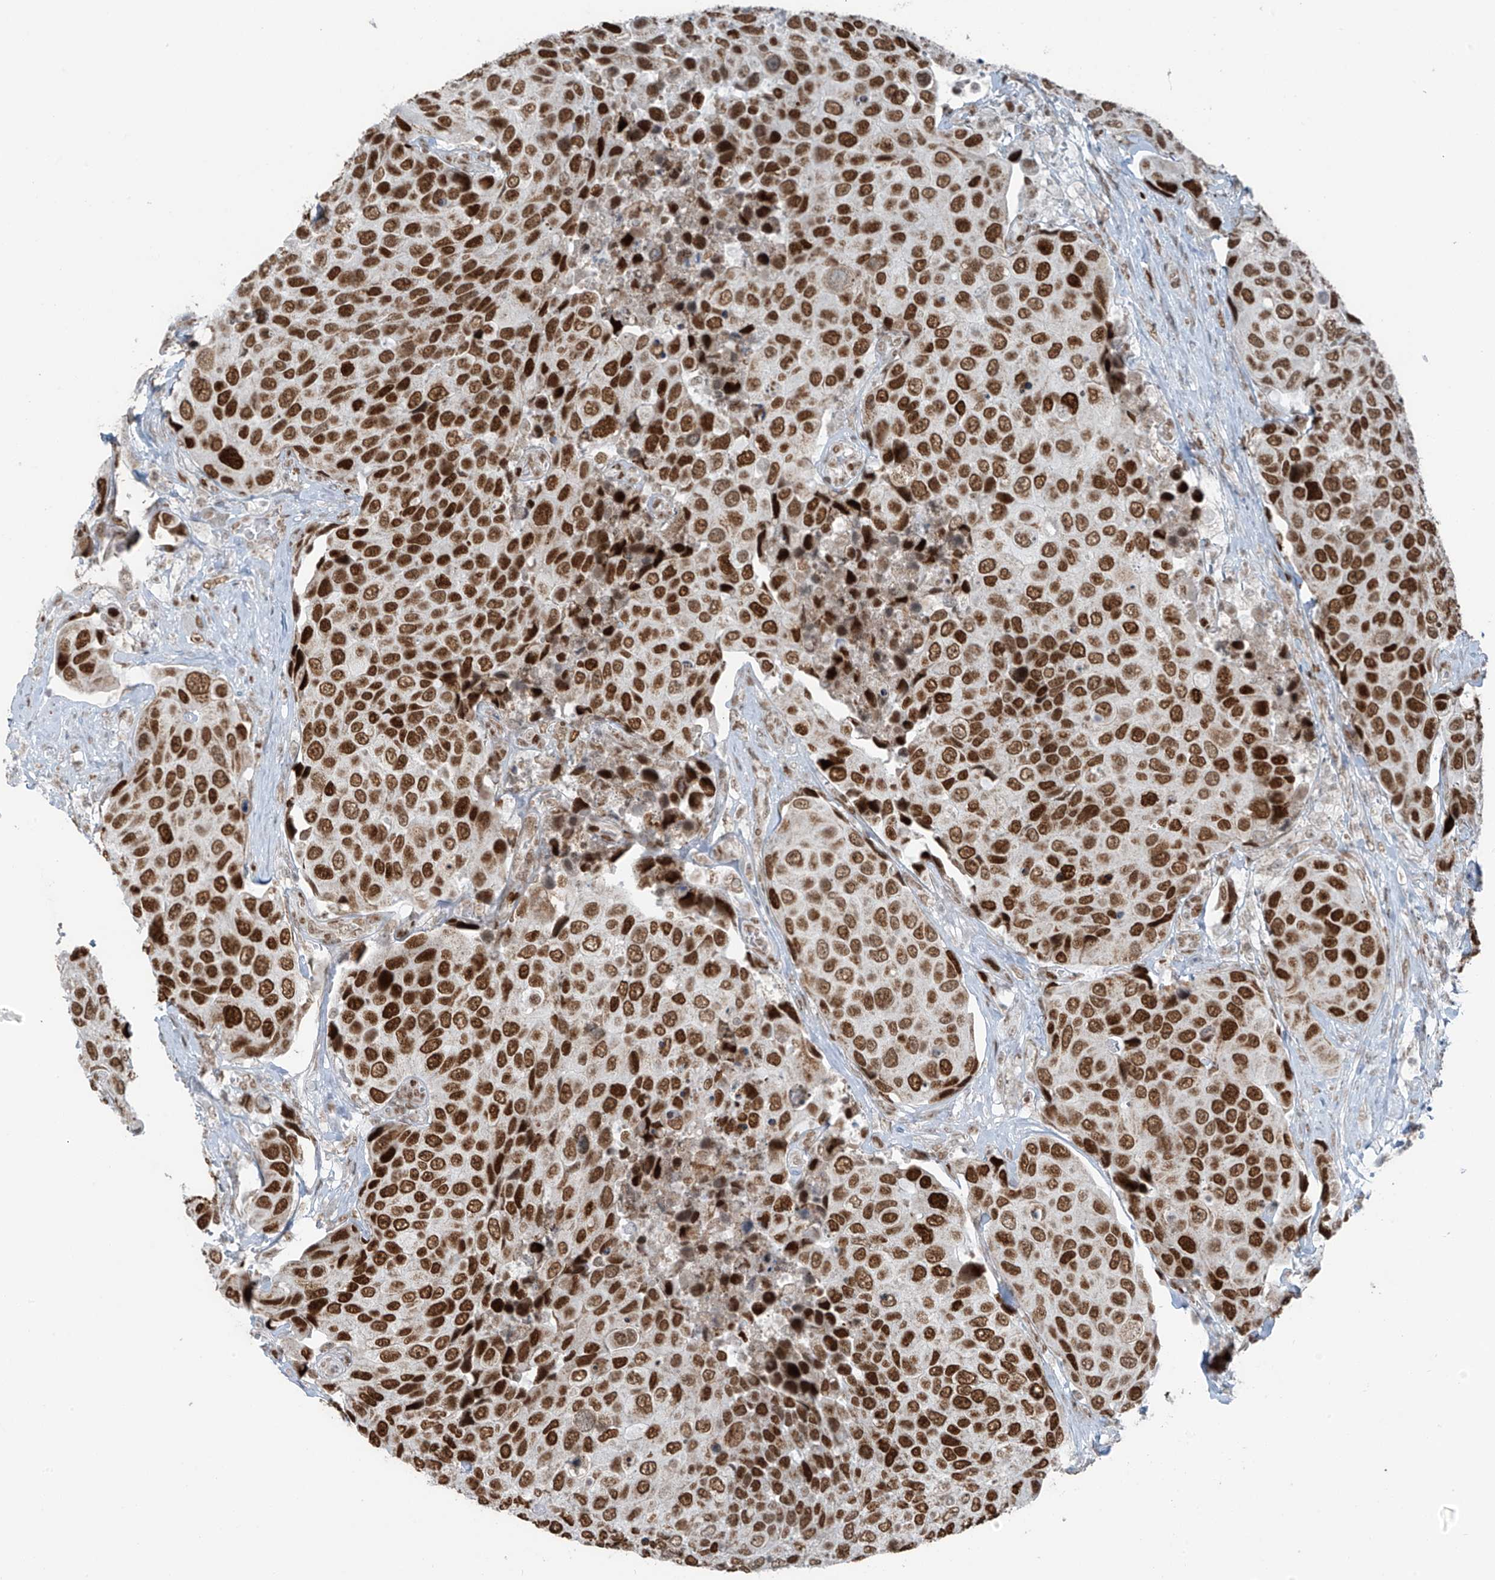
{"staining": {"intensity": "strong", "quantity": ">75%", "location": "nuclear"}, "tissue": "urothelial cancer", "cell_type": "Tumor cells", "image_type": "cancer", "snomed": [{"axis": "morphology", "description": "Urothelial carcinoma, High grade"}, {"axis": "topography", "description": "Urinary bladder"}], "caption": "Approximately >75% of tumor cells in human urothelial cancer reveal strong nuclear protein positivity as visualized by brown immunohistochemical staining.", "gene": "WRNIP1", "patient": {"sex": "male", "age": 74}}